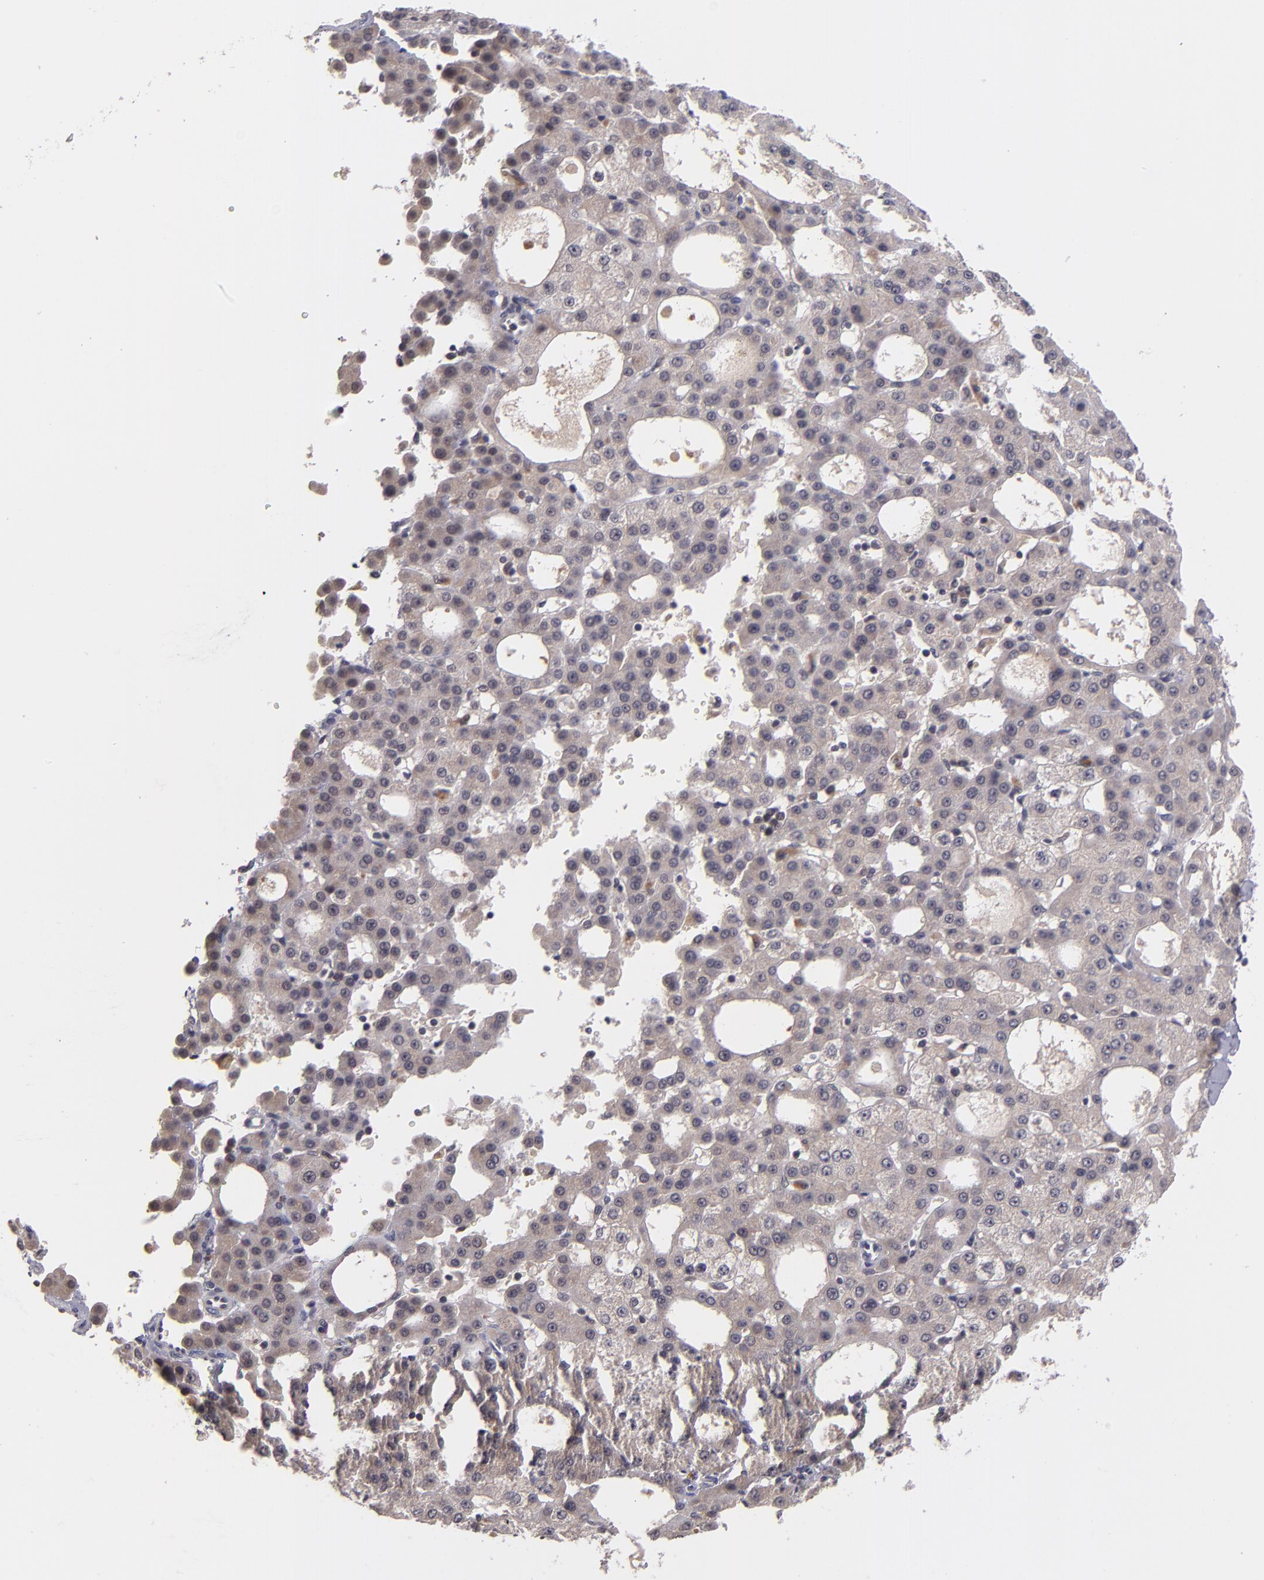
{"staining": {"intensity": "weak", "quantity": "<25%", "location": "nuclear"}, "tissue": "liver cancer", "cell_type": "Tumor cells", "image_type": "cancer", "snomed": [{"axis": "morphology", "description": "Carcinoma, Hepatocellular, NOS"}, {"axis": "topography", "description": "Liver"}], "caption": "High magnification brightfield microscopy of liver cancer stained with DAB (3,3'-diaminobenzidine) (brown) and counterstained with hematoxylin (blue): tumor cells show no significant positivity.", "gene": "CDC7", "patient": {"sex": "male", "age": 47}}